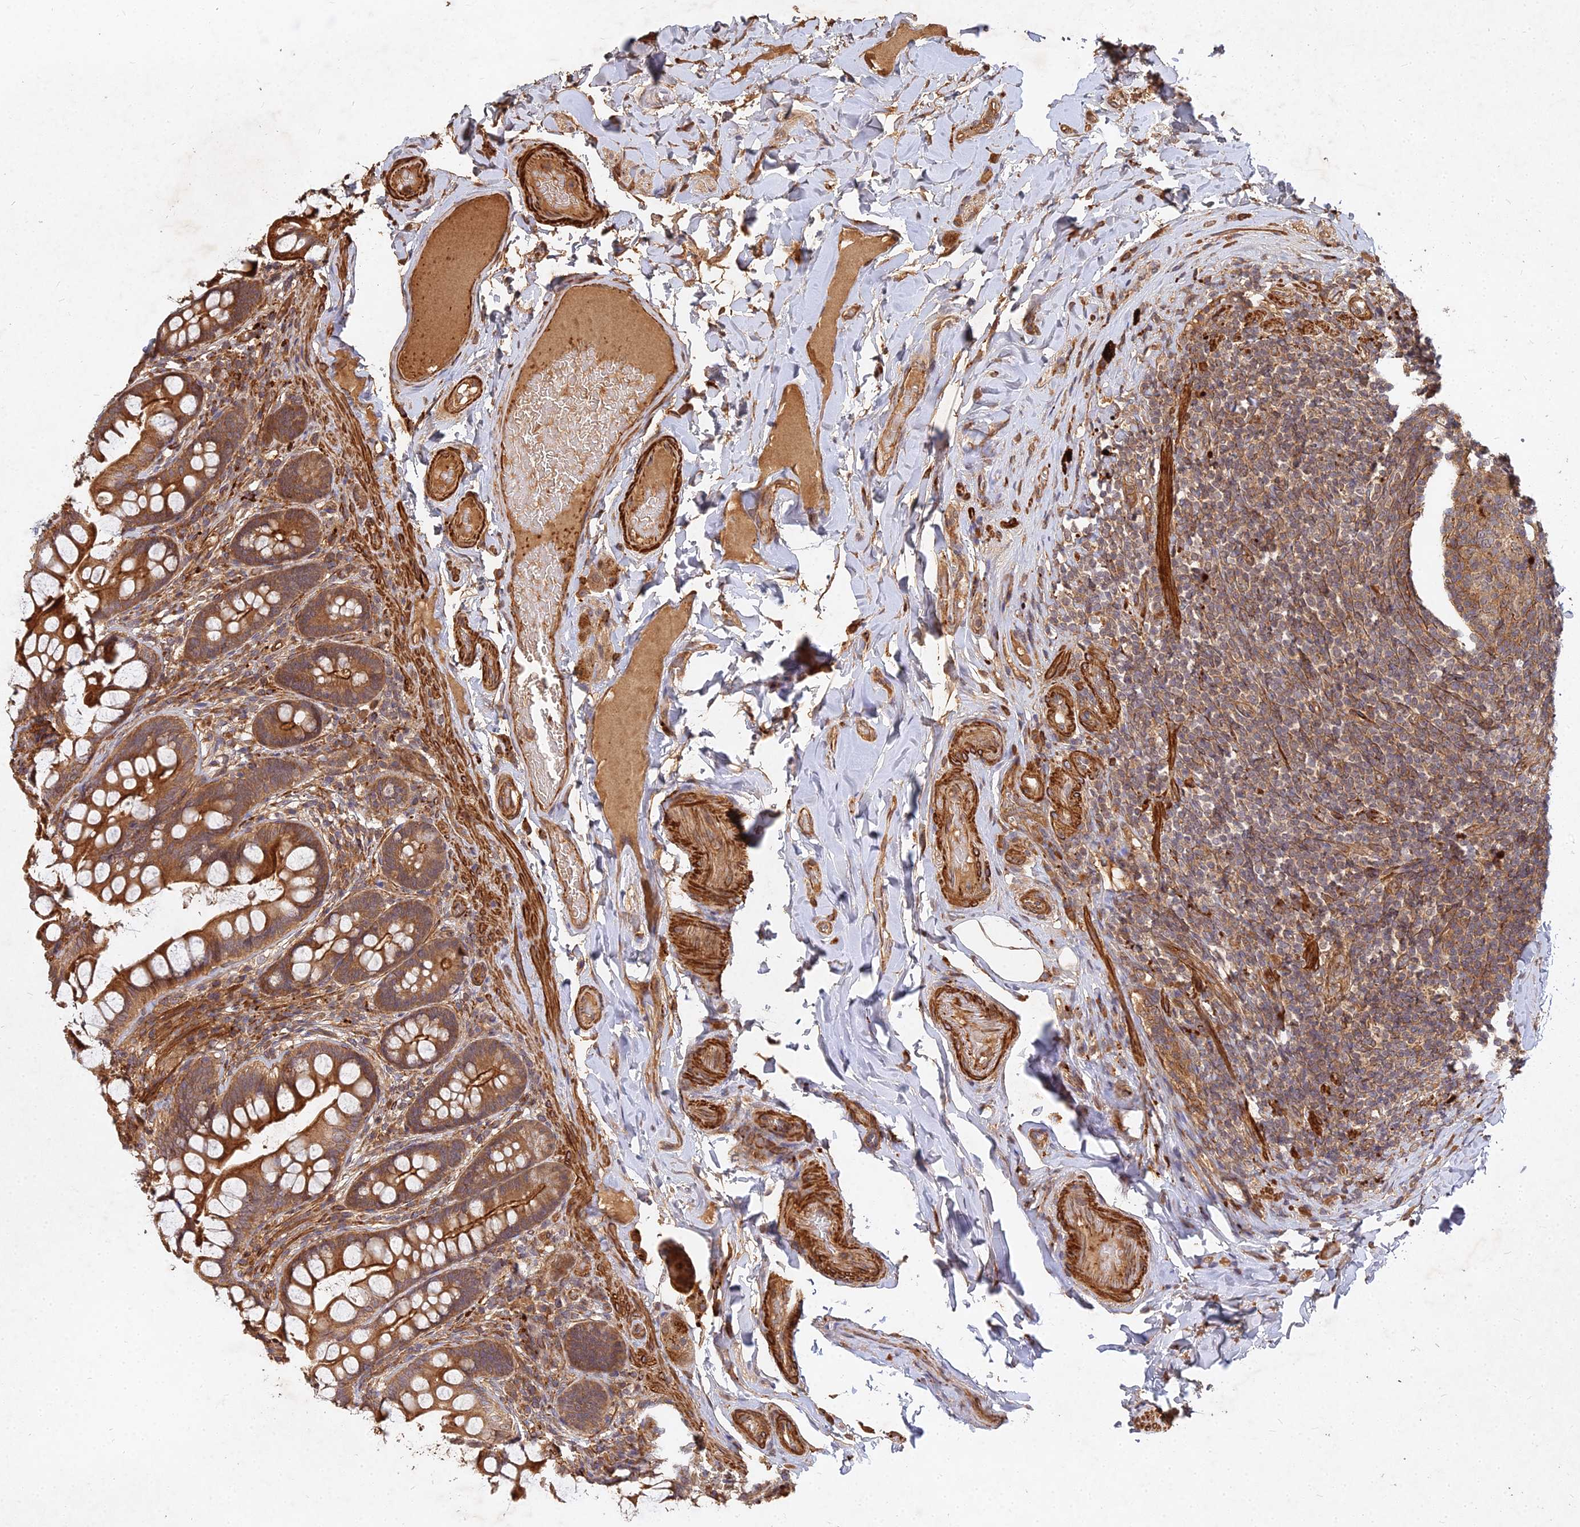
{"staining": {"intensity": "strong", "quantity": ">75%", "location": "cytoplasmic/membranous"}, "tissue": "small intestine", "cell_type": "Glandular cells", "image_type": "normal", "snomed": [{"axis": "morphology", "description": "Normal tissue, NOS"}, {"axis": "topography", "description": "Small intestine"}], "caption": "Human small intestine stained for a protein (brown) displays strong cytoplasmic/membranous positive expression in approximately >75% of glandular cells.", "gene": "UBE2W", "patient": {"sex": "male", "age": 70}}